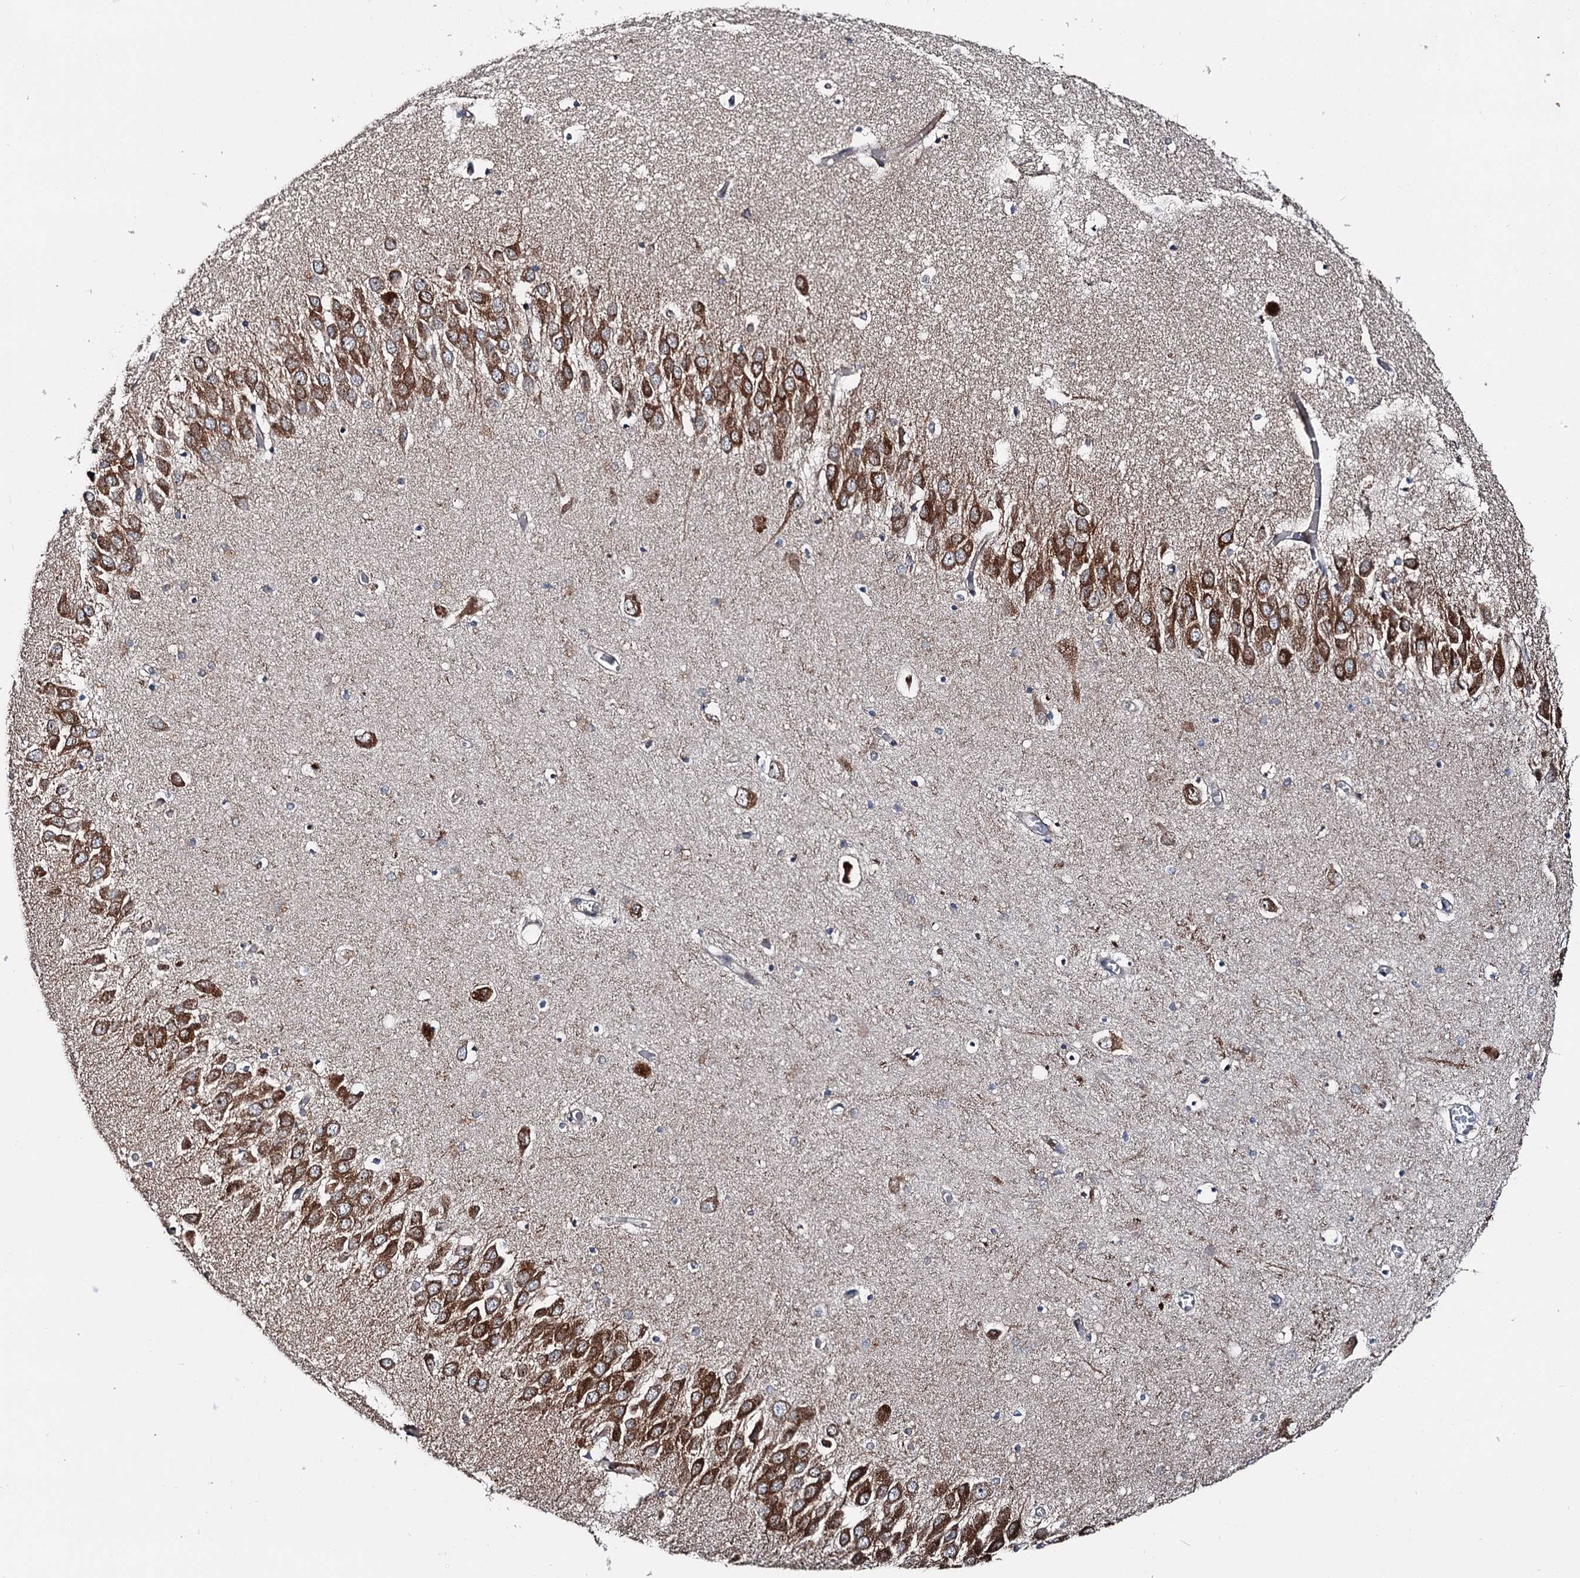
{"staining": {"intensity": "moderate", "quantity": "<25%", "location": "cytoplasmic/membranous"}, "tissue": "hippocampus", "cell_type": "Glial cells", "image_type": "normal", "snomed": [{"axis": "morphology", "description": "Normal tissue, NOS"}, {"axis": "topography", "description": "Hippocampus"}], "caption": "Brown immunohistochemical staining in normal hippocampus shows moderate cytoplasmic/membranous expression in approximately <25% of glial cells.", "gene": "DDIAS", "patient": {"sex": "male", "age": 70}}